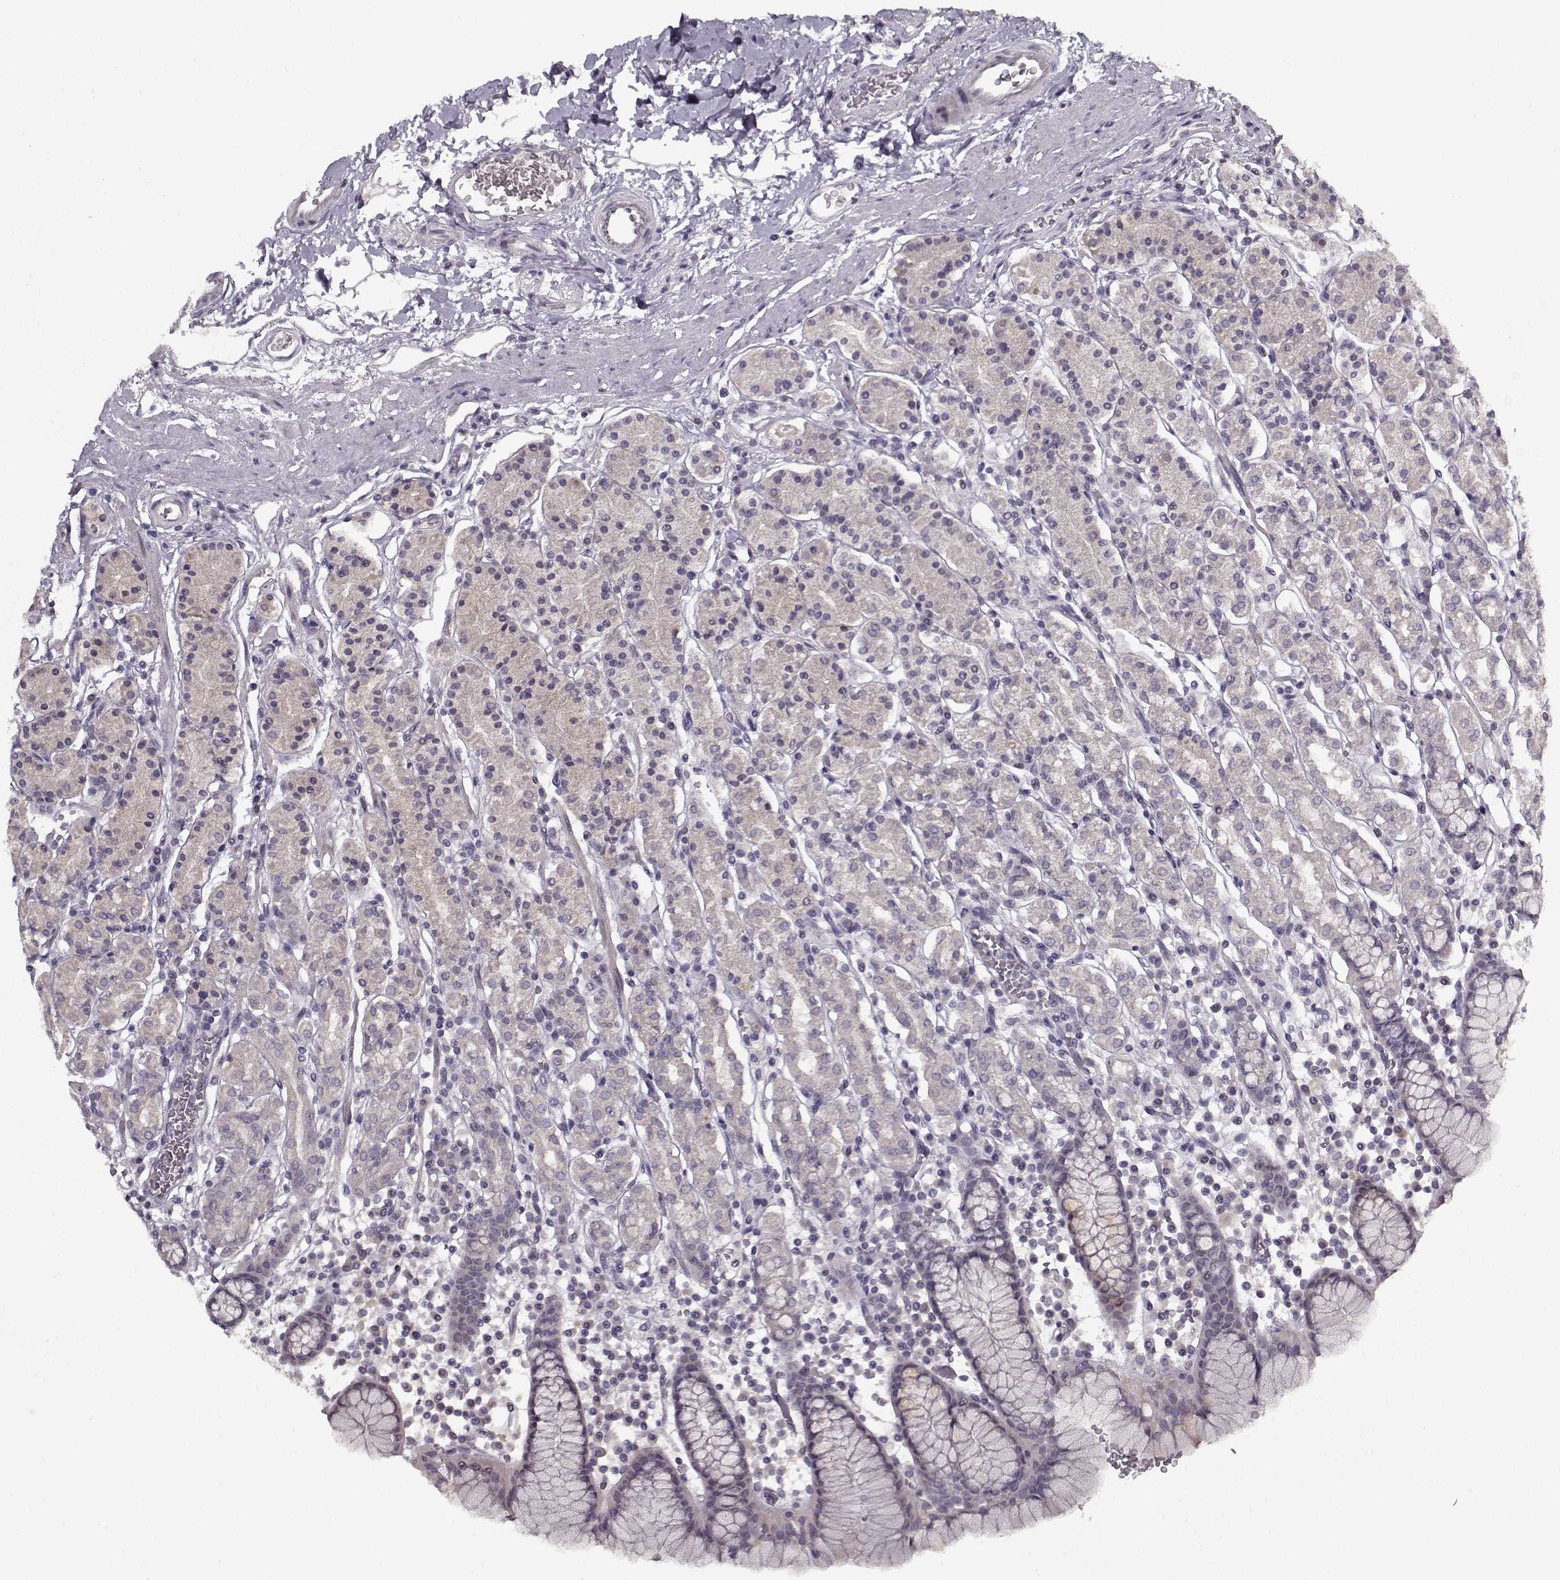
{"staining": {"intensity": "negative", "quantity": "none", "location": "none"}, "tissue": "stomach", "cell_type": "Glandular cells", "image_type": "normal", "snomed": [{"axis": "morphology", "description": "Normal tissue, NOS"}, {"axis": "topography", "description": "Stomach, upper"}, {"axis": "topography", "description": "Stomach"}], "caption": "This micrograph is of benign stomach stained with immunohistochemistry (IHC) to label a protein in brown with the nuclei are counter-stained blue. There is no expression in glandular cells.", "gene": "LAMA2", "patient": {"sex": "male", "age": 62}}